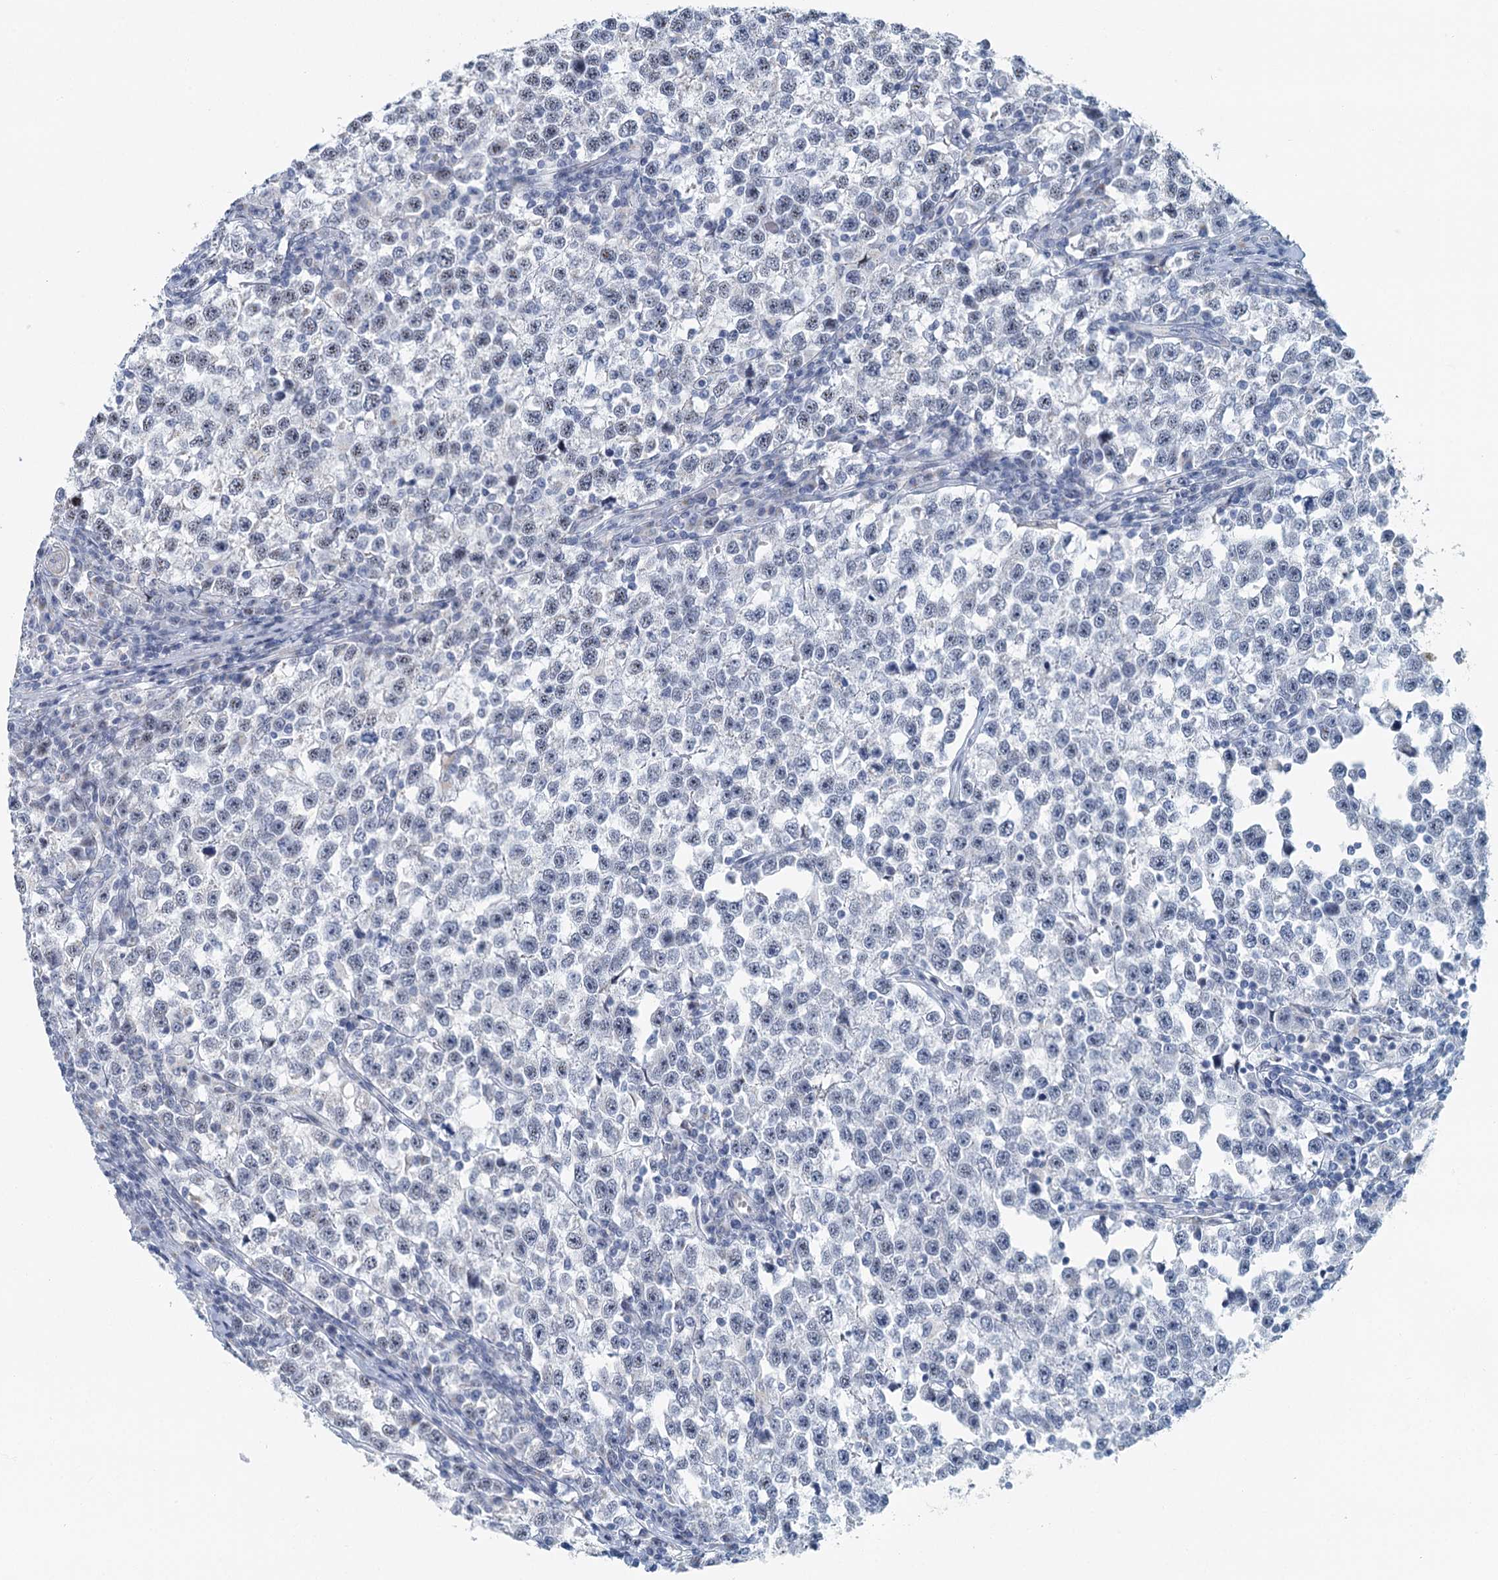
{"staining": {"intensity": "negative", "quantity": "none", "location": "none"}, "tissue": "testis cancer", "cell_type": "Tumor cells", "image_type": "cancer", "snomed": [{"axis": "morphology", "description": "Normal tissue, NOS"}, {"axis": "morphology", "description": "Seminoma, NOS"}, {"axis": "topography", "description": "Testis"}], "caption": "Immunohistochemistry histopathology image of neoplastic tissue: human seminoma (testis) stained with DAB (3,3'-diaminobenzidine) reveals no significant protein staining in tumor cells.", "gene": "ZNF527", "patient": {"sex": "male", "age": 43}}